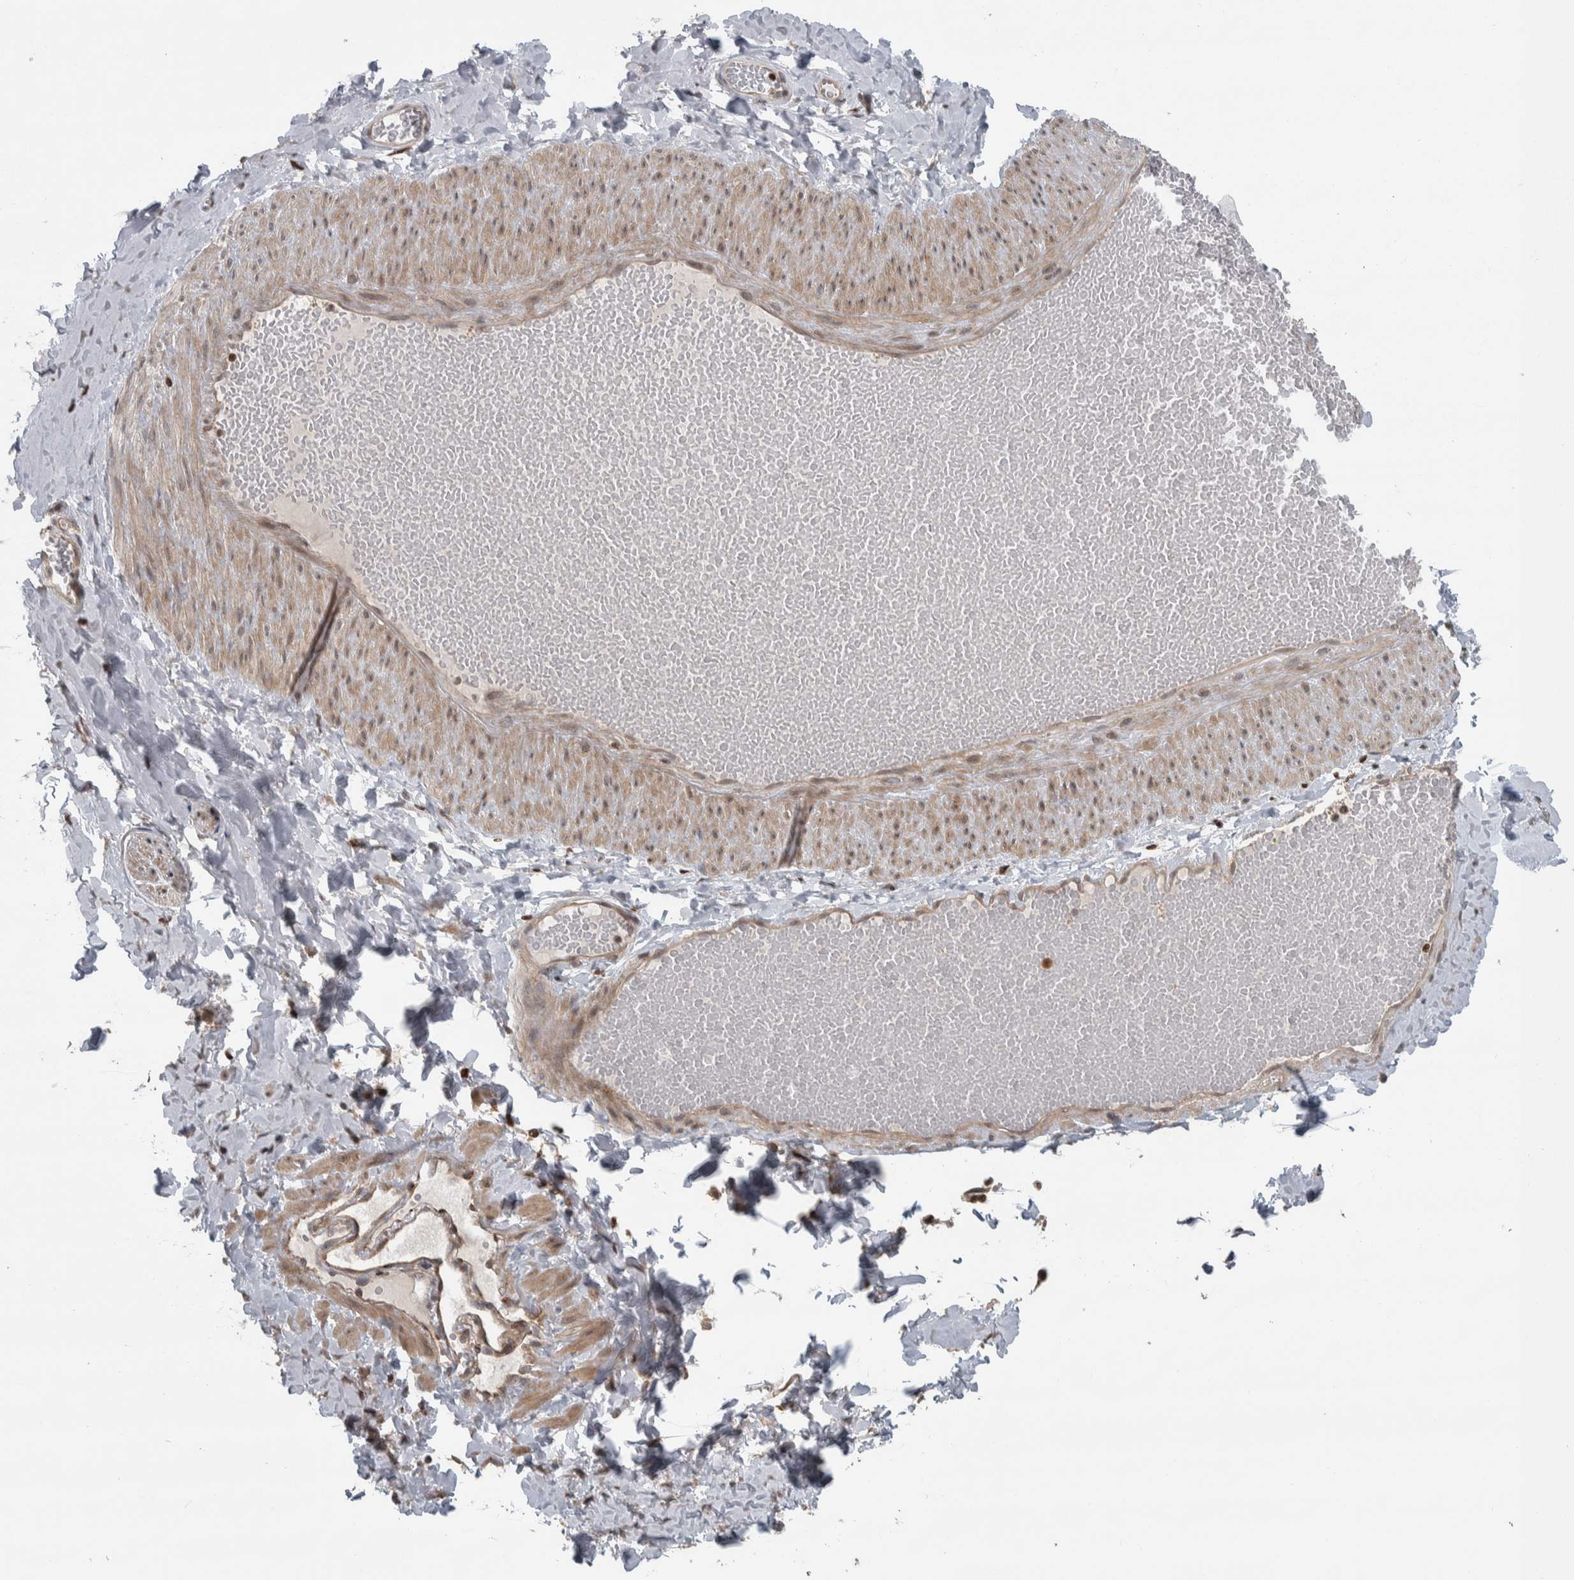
{"staining": {"intensity": "negative", "quantity": "none", "location": "none"}, "tissue": "adipose tissue", "cell_type": "Adipocytes", "image_type": "normal", "snomed": [{"axis": "morphology", "description": "Normal tissue, NOS"}, {"axis": "topography", "description": "Adipose tissue"}, {"axis": "topography", "description": "Vascular tissue"}, {"axis": "topography", "description": "Peripheral nerve tissue"}], "caption": "A high-resolution photomicrograph shows immunohistochemistry staining of unremarkable adipose tissue, which reveals no significant positivity in adipocytes.", "gene": "CWC27", "patient": {"sex": "male", "age": 25}}